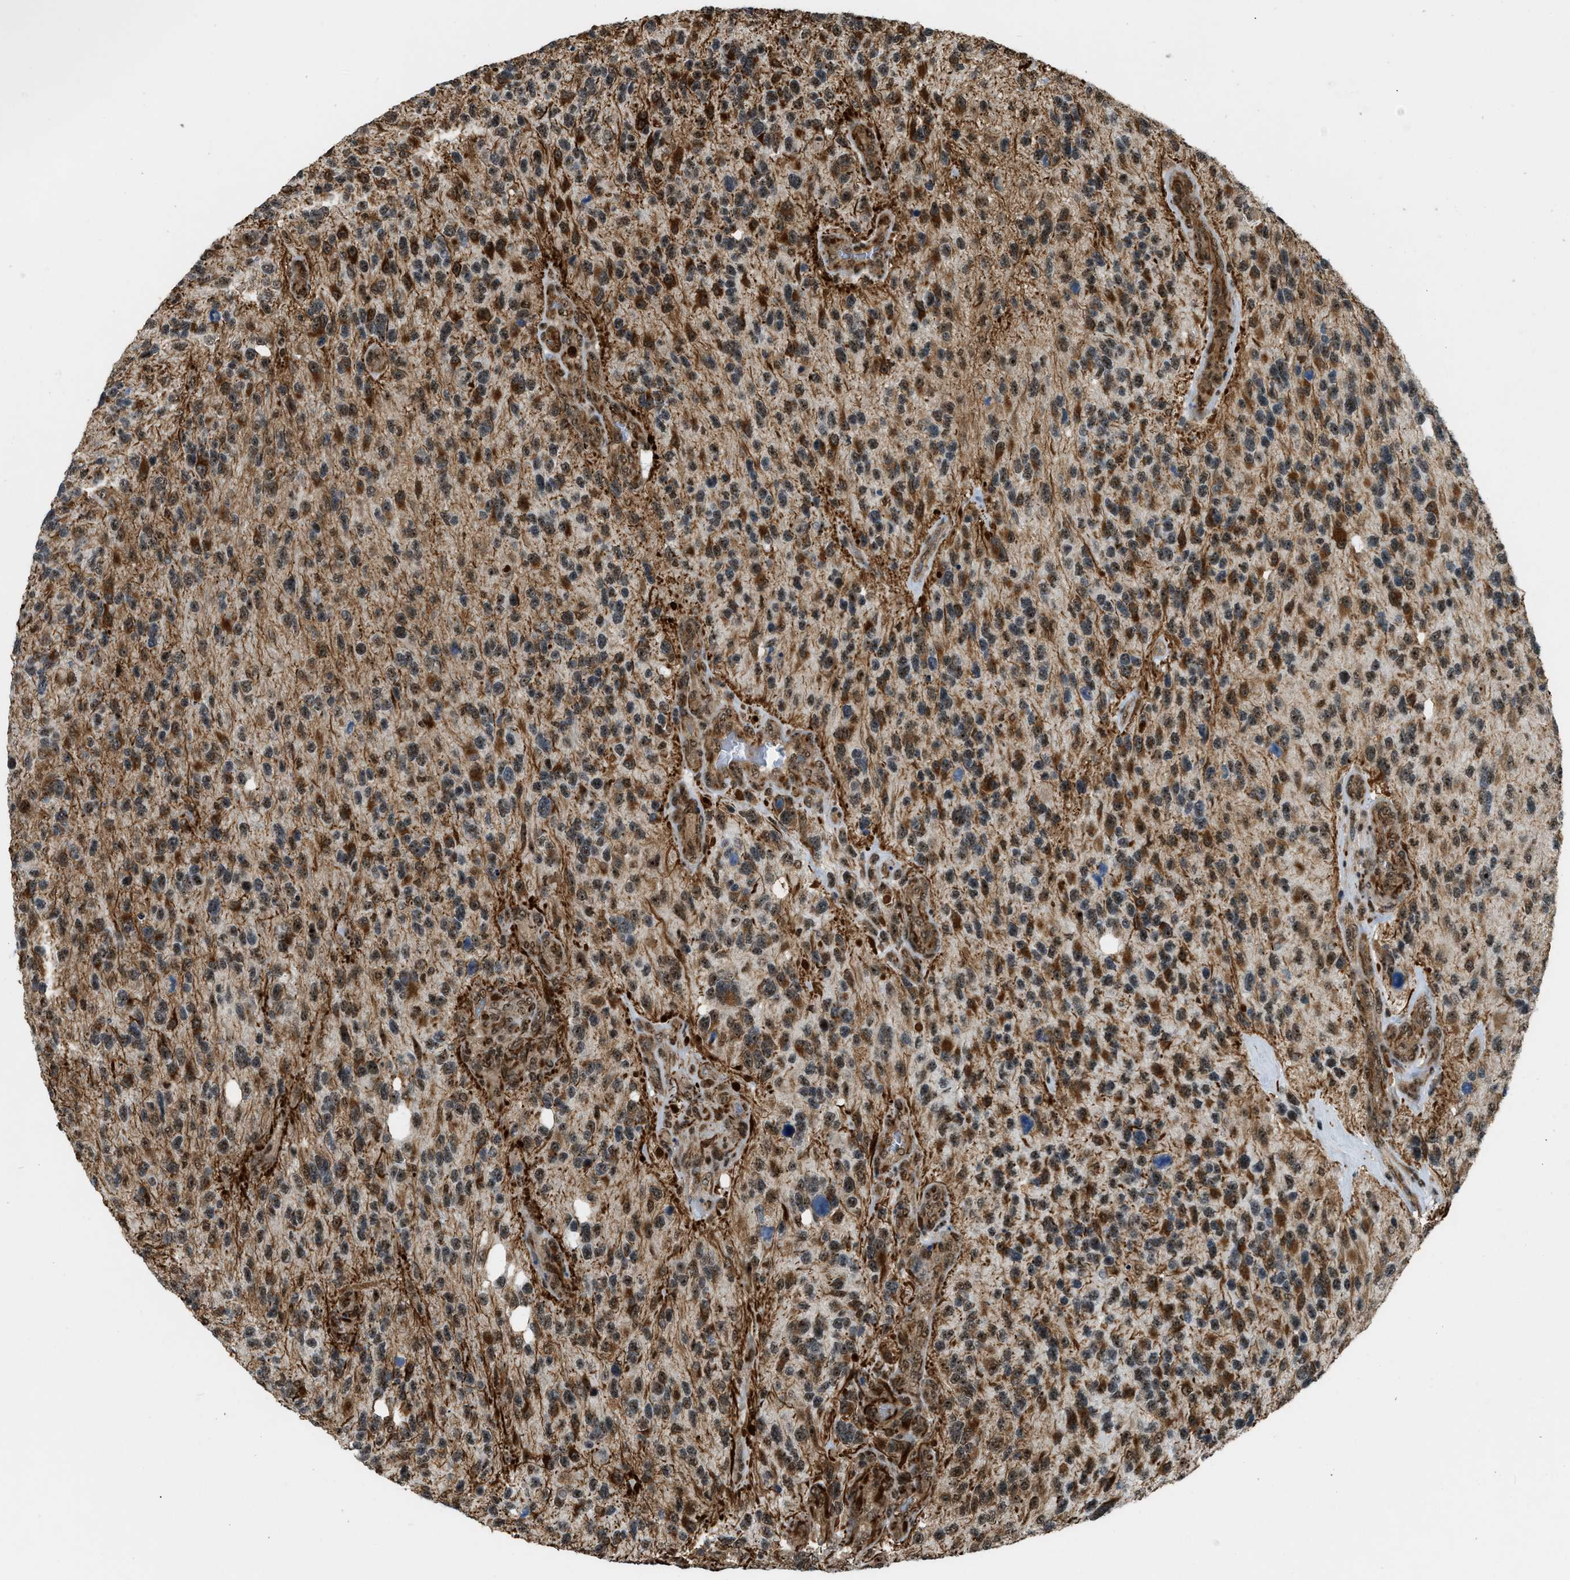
{"staining": {"intensity": "moderate", "quantity": ">75%", "location": "nuclear"}, "tissue": "glioma", "cell_type": "Tumor cells", "image_type": "cancer", "snomed": [{"axis": "morphology", "description": "Glioma, malignant, High grade"}, {"axis": "topography", "description": "Brain"}], "caption": "Approximately >75% of tumor cells in human glioma reveal moderate nuclear protein expression as visualized by brown immunohistochemical staining.", "gene": "E2F1", "patient": {"sex": "female", "age": 58}}